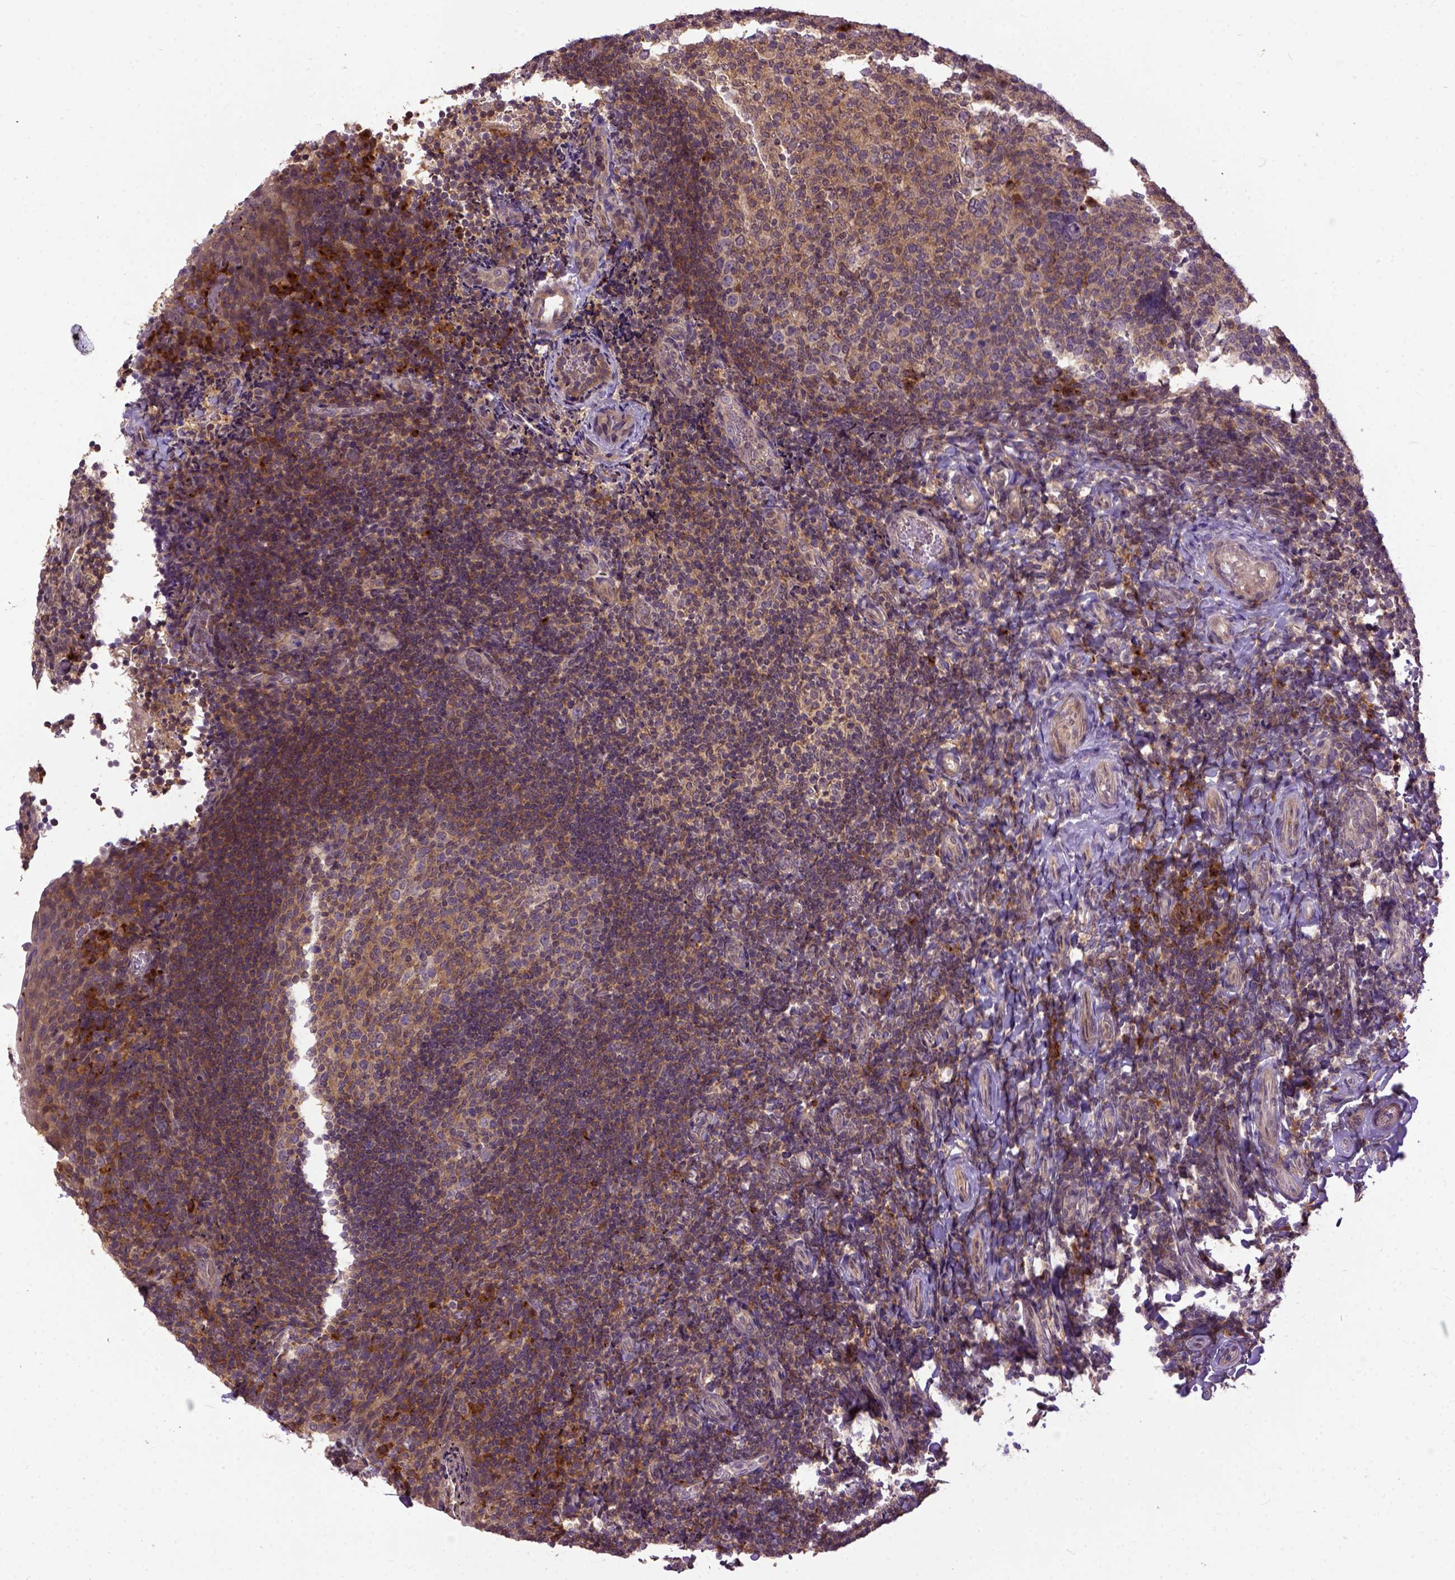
{"staining": {"intensity": "strong", "quantity": "<25%", "location": "cytoplasmic/membranous"}, "tissue": "tonsil", "cell_type": "Germinal center cells", "image_type": "normal", "snomed": [{"axis": "morphology", "description": "Normal tissue, NOS"}, {"axis": "topography", "description": "Tonsil"}], "caption": "Germinal center cells show medium levels of strong cytoplasmic/membranous positivity in about <25% of cells in unremarkable tonsil.", "gene": "CPNE1", "patient": {"sex": "female", "age": 10}}